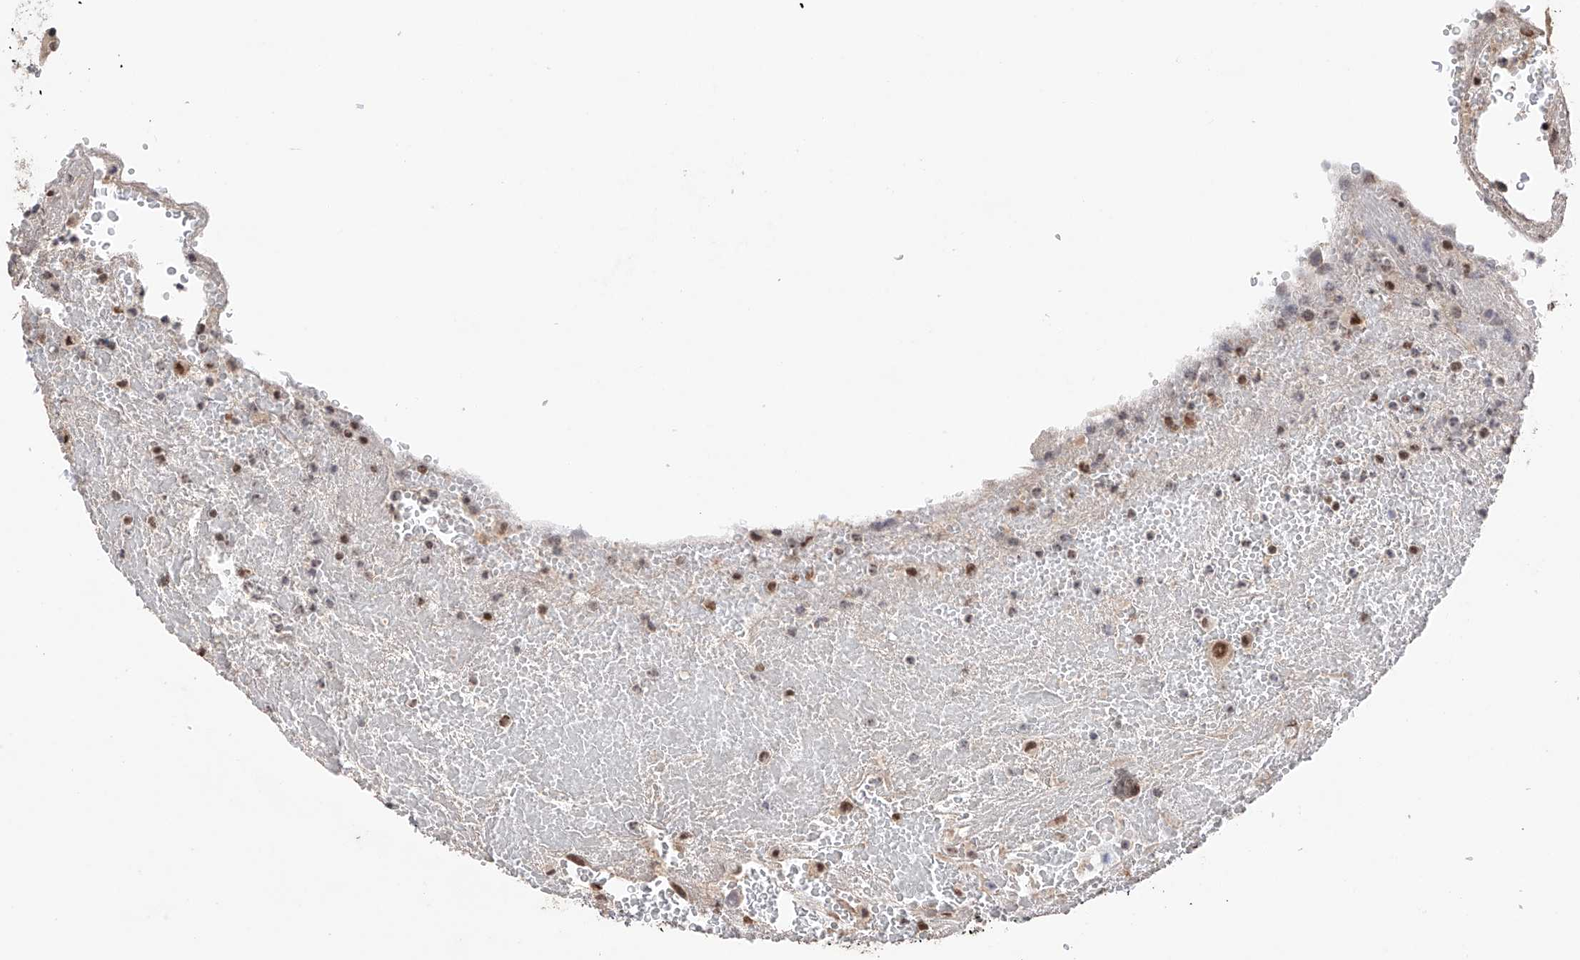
{"staining": {"intensity": "moderate", "quantity": "25%-75%", "location": "nuclear"}, "tissue": "thyroid cancer", "cell_type": "Tumor cells", "image_type": "cancer", "snomed": [{"axis": "morphology", "description": "Papillary adenocarcinoma, NOS"}, {"axis": "topography", "description": "Thyroid gland"}], "caption": "Protein staining by immunohistochemistry (IHC) displays moderate nuclear expression in about 25%-75% of tumor cells in thyroid cancer (papillary adenocarcinoma).", "gene": "DMAP1", "patient": {"sex": "male", "age": 77}}